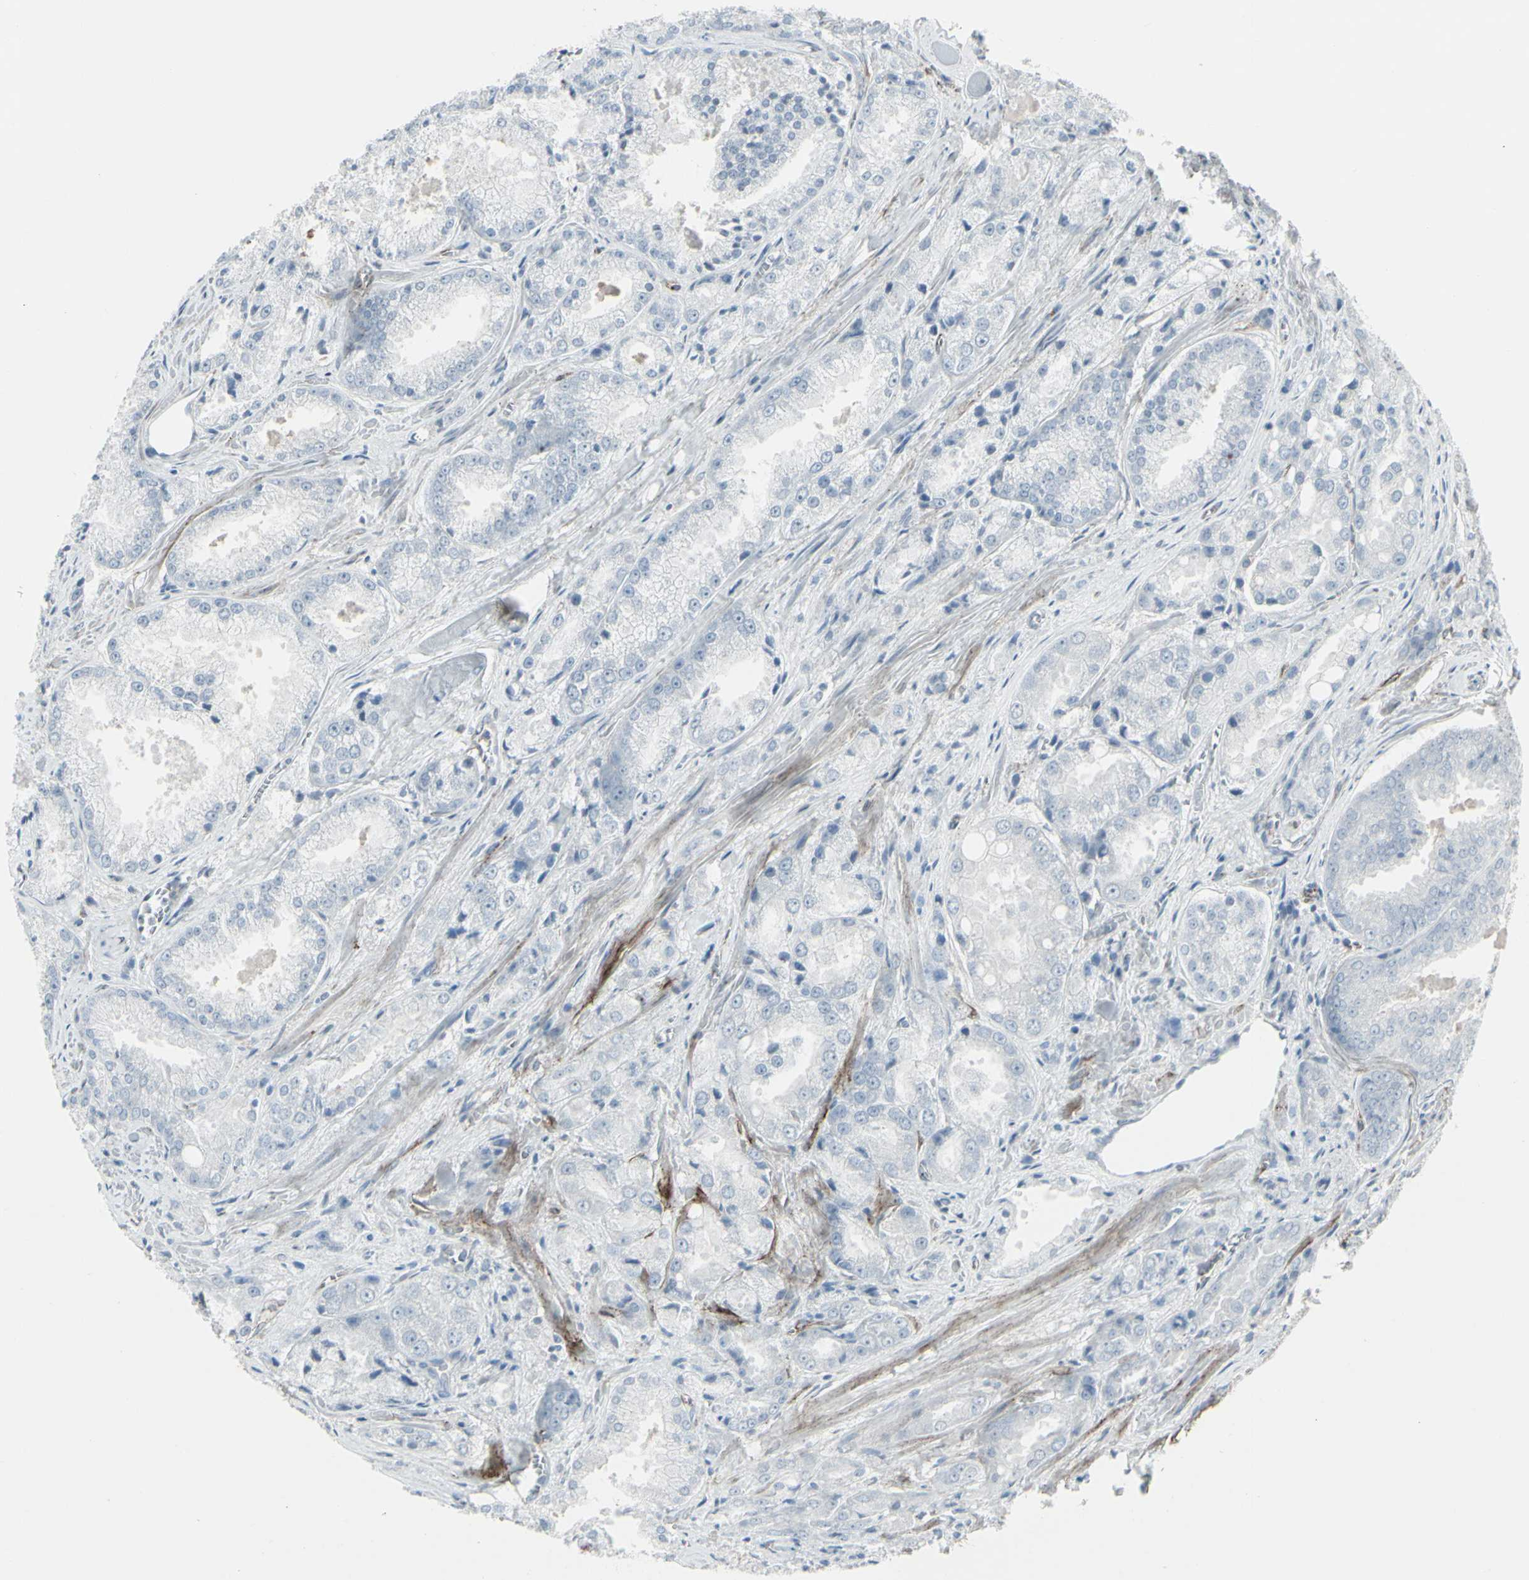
{"staining": {"intensity": "negative", "quantity": "none", "location": "none"}, "tissue": "prostate cancer", "cell_type": "Tumor cells", "image_type": "cancer", "snomed": [{"axis": "morphology", "description": "Adenocarcinoma, Low grade"}, {"axis": "topography", "description": "Prostate"}], "caption": "Tumor cells are negative for brown protein staining in prostate cancer (adenocarcinoma (low-grade)). (Brightfield microscopy of DAB (3,3'-diaminobenzidine) immunohistochemistry at high magnification).", "gene": "GJA1", "patient": {"sex": "male", "age": 64}}